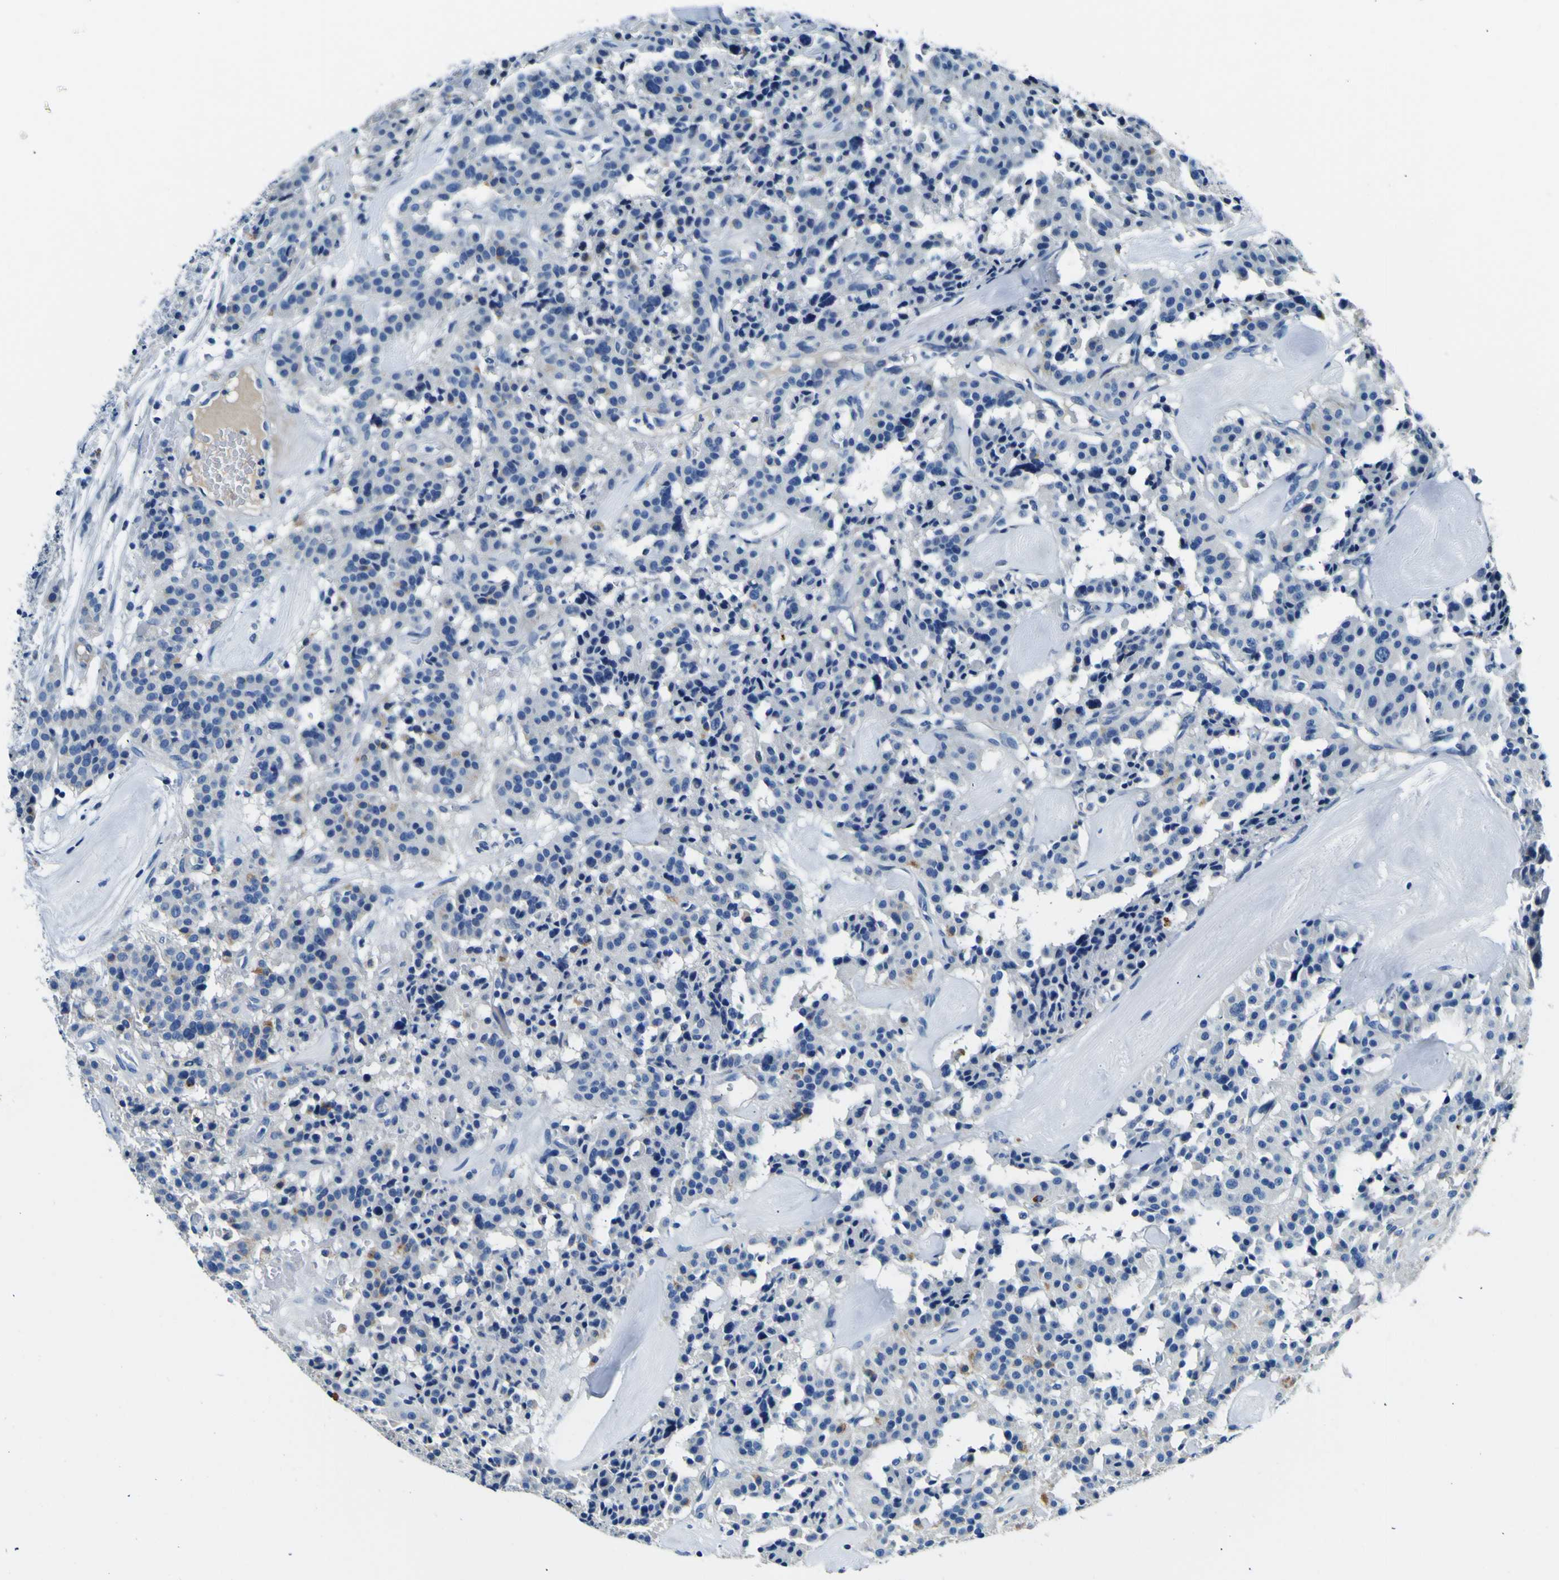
{"staining": {"intensity": "weak", "quantity": "<25%", "location": "cytoplasmic/membranous"}, "tissue": "carcinoid", "cell_type": "Tumor cells", "image_type": "cancer", "snomed": [{"axis": "morphology", "description": "Carcinoid, malignant, NOS"}, {"axis": "topography", "description": "Lung"}], "caption": "Tumor cells are negative for brown protein staining in carcinoid.", "gene": "ADGRA2", "patient": {"sex": "male", "age": 30}}